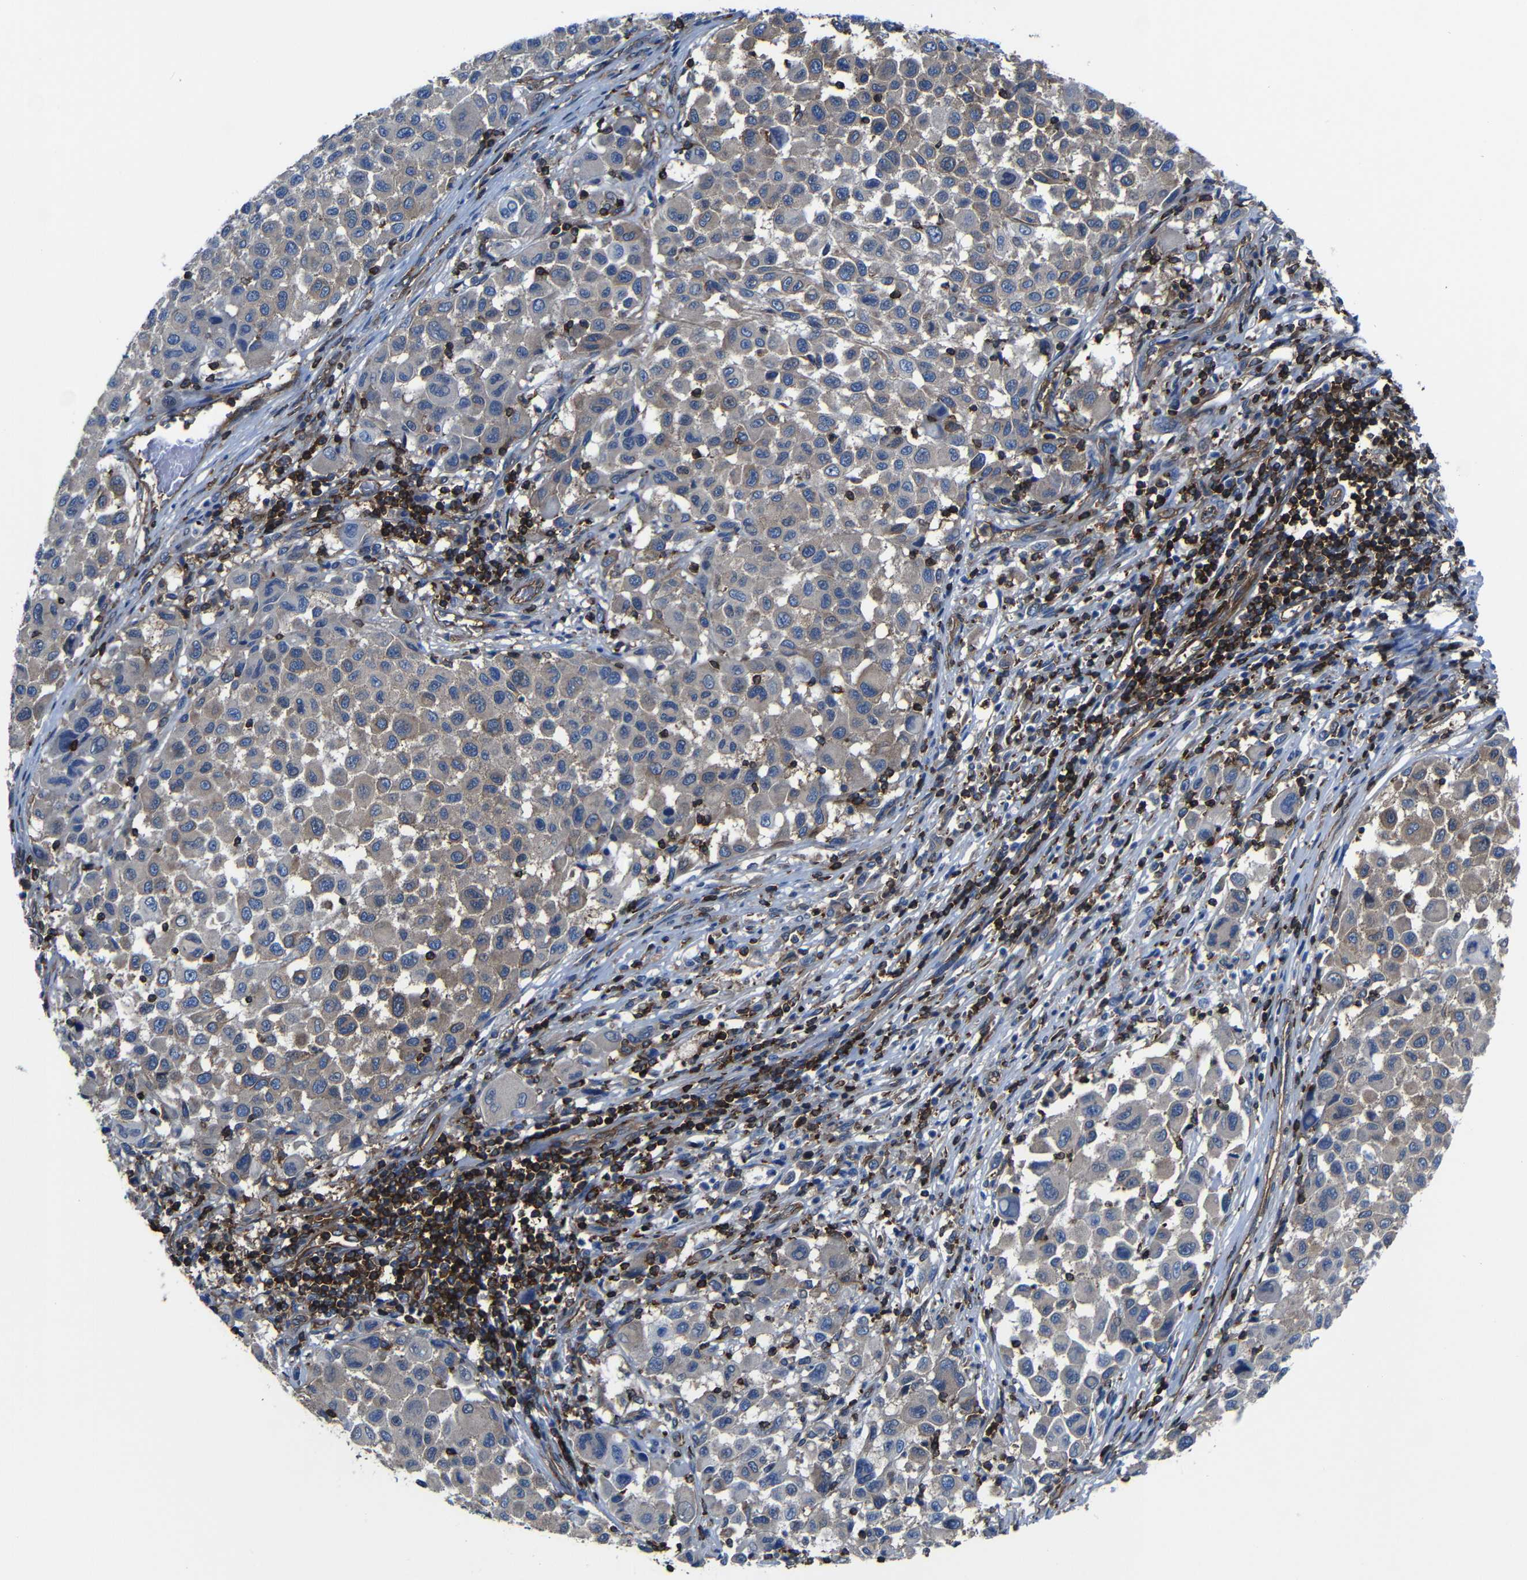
{"staining": {"intensity": "weak", "quantity": ">75%", "location": "cytoplasmic/membranous"}, "tissue": "melanoma", "cell_type": "Tumor cells", "image_type": "cancer", "snomed": [{"axis": "morphology", "description": "Malignant melanoma, Metastatic site"}, {"axis": "topography", "description": "Lymph node"}], "caption": "Immunohistochemical staining of human malignant melanoma (metastatic site) displays low levels of weak cytoplasmic/membranous protein expression in approximately >75% of tumor cells.", "gene": "ARHGEF1", "patient": {"sex": "male", "age": 61}}